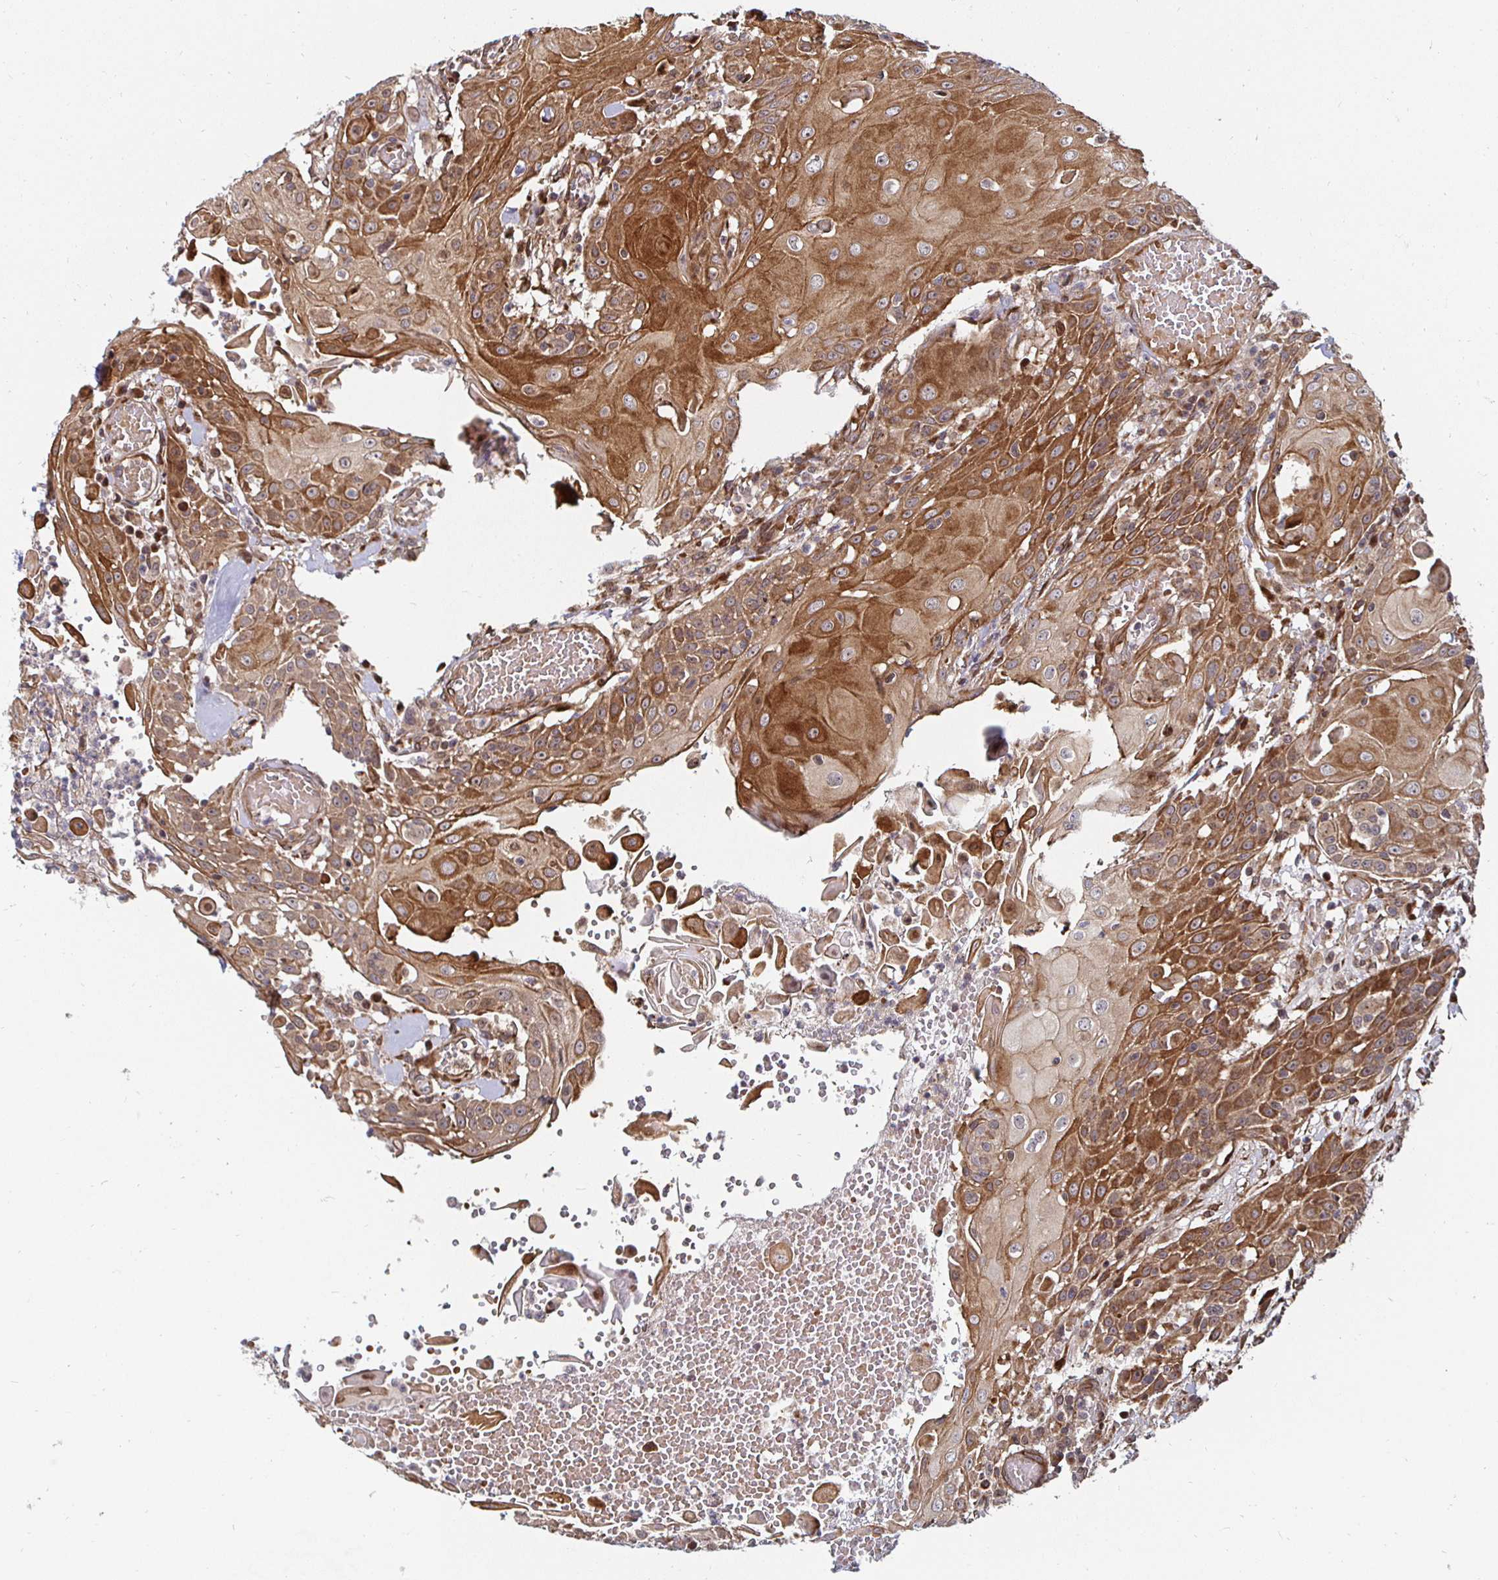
{"staining": {"intensity": "moderate", "quantity": ">75%", "location": "cytoplasmic/membranous"}, "tissue": "head and neck cancer", "cell_type": "Tumor cells", "image_type": "cancer", "snomed": [{"axis": "morphology", "description": "Normal tissue, NOS"}, {"axis": "morphology", "description": "Squamous cell carcinoma, NOS"}, {"axis": "topography", "description": "Oral tissue"}, {"axis": "topography", "description": "Head-Neck"}], "caption": "Human head and neck cancer (squamous cell carcinoma) stained with a protein marker exhibits moderate staining in tumor cells.", "gene": "TBKBP1", "patient": {"sex": "female", "age": 55}}